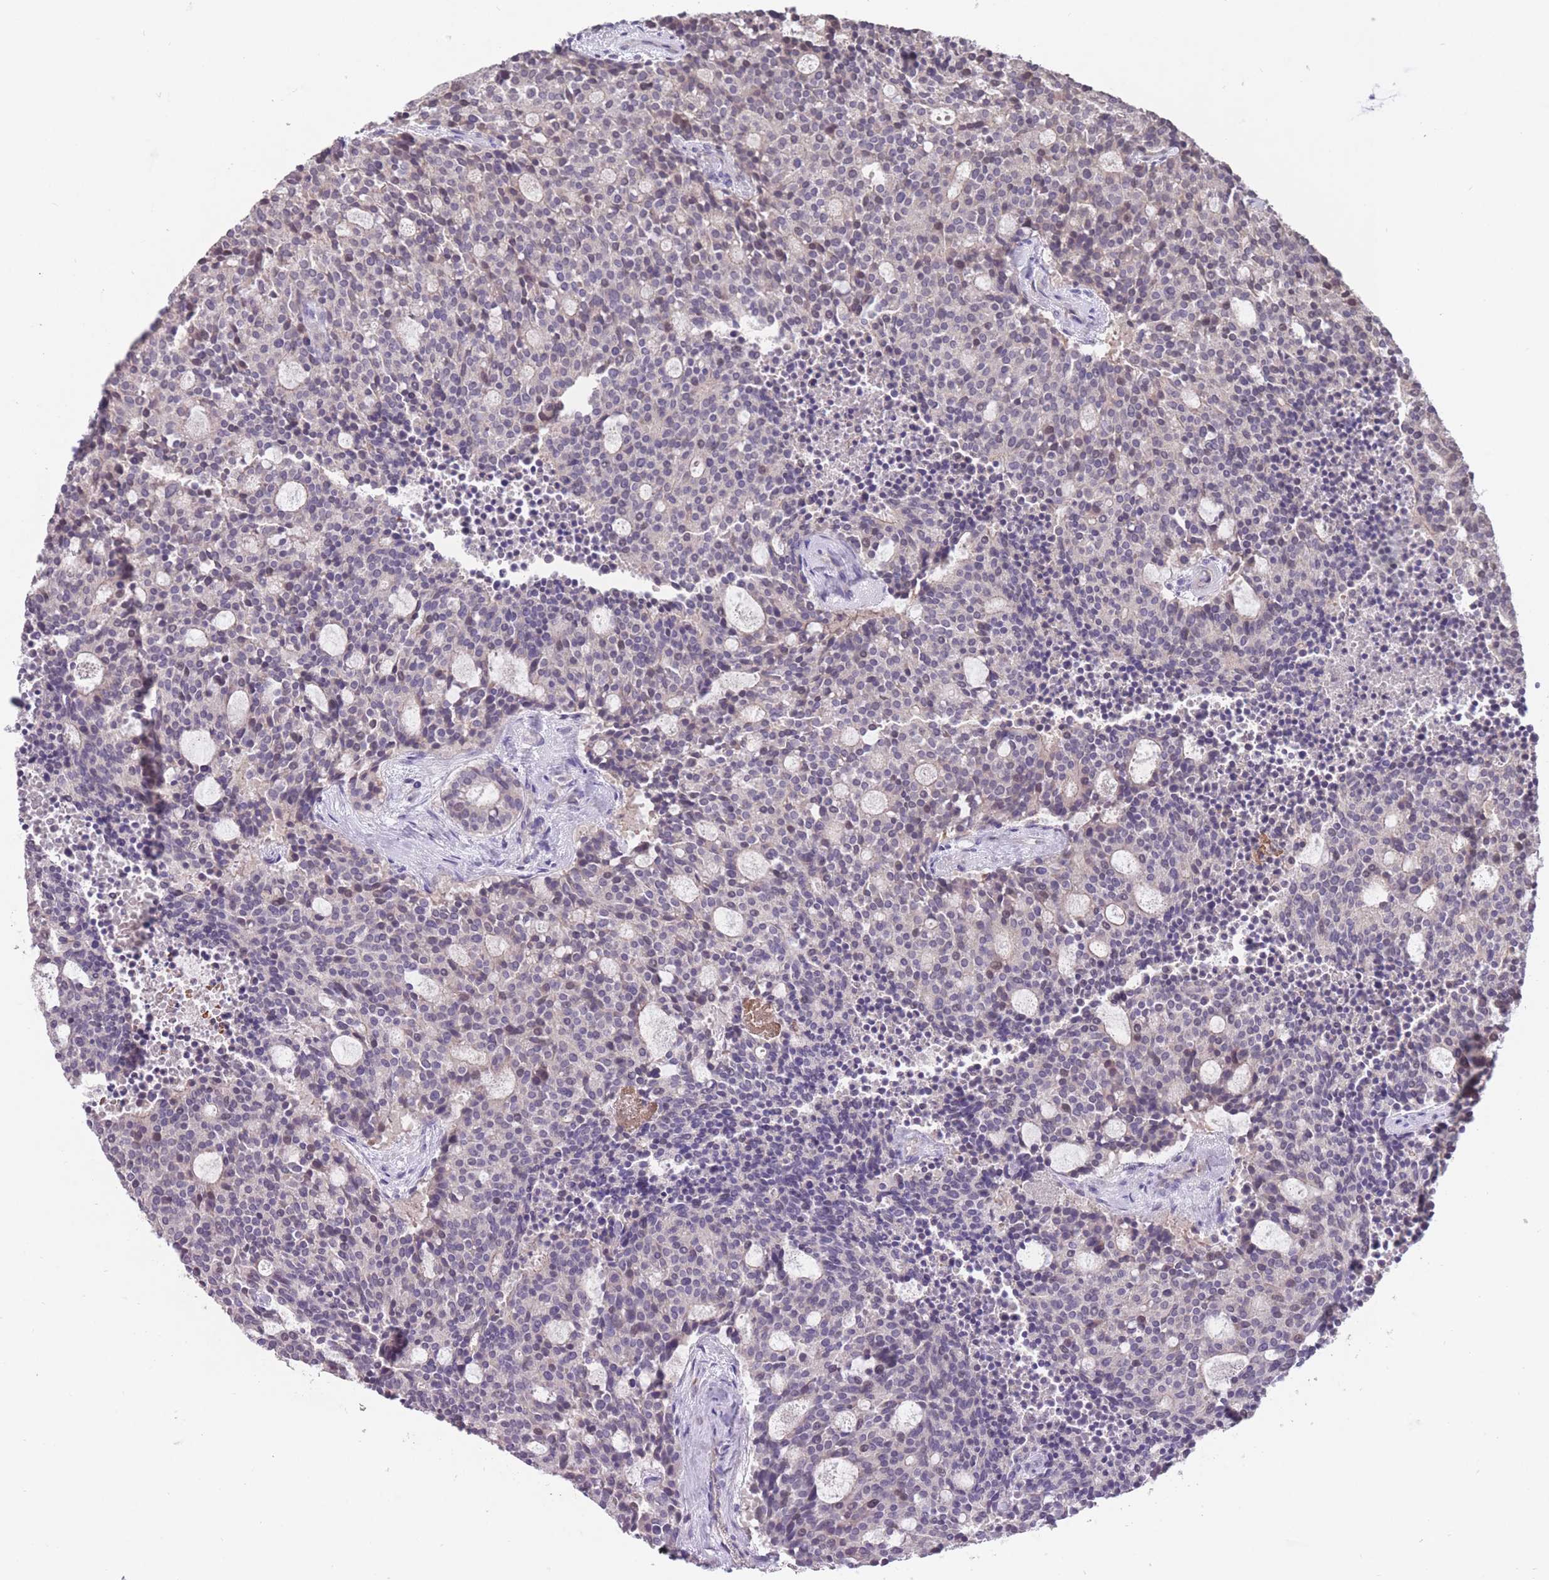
{"staining": {"intensity": "negative", "quantity": "none", "location": "none"}, "tissue": "carcinoid", "cell_type": "Tumor cells", "image_type": "cancer", "snomed": [{"axis": "morphology", "description": "Carcinoid, malignant, NOS"}, {"axis": "topography", "description": "Pancreas"}], "caption": "Carcinoid stained for a protein using immunohistochemistry (IHC) shows no positivity tumor cells.", "gene": "ADCYAP1R1", "patient": {"sex": "female", "age": 54}}